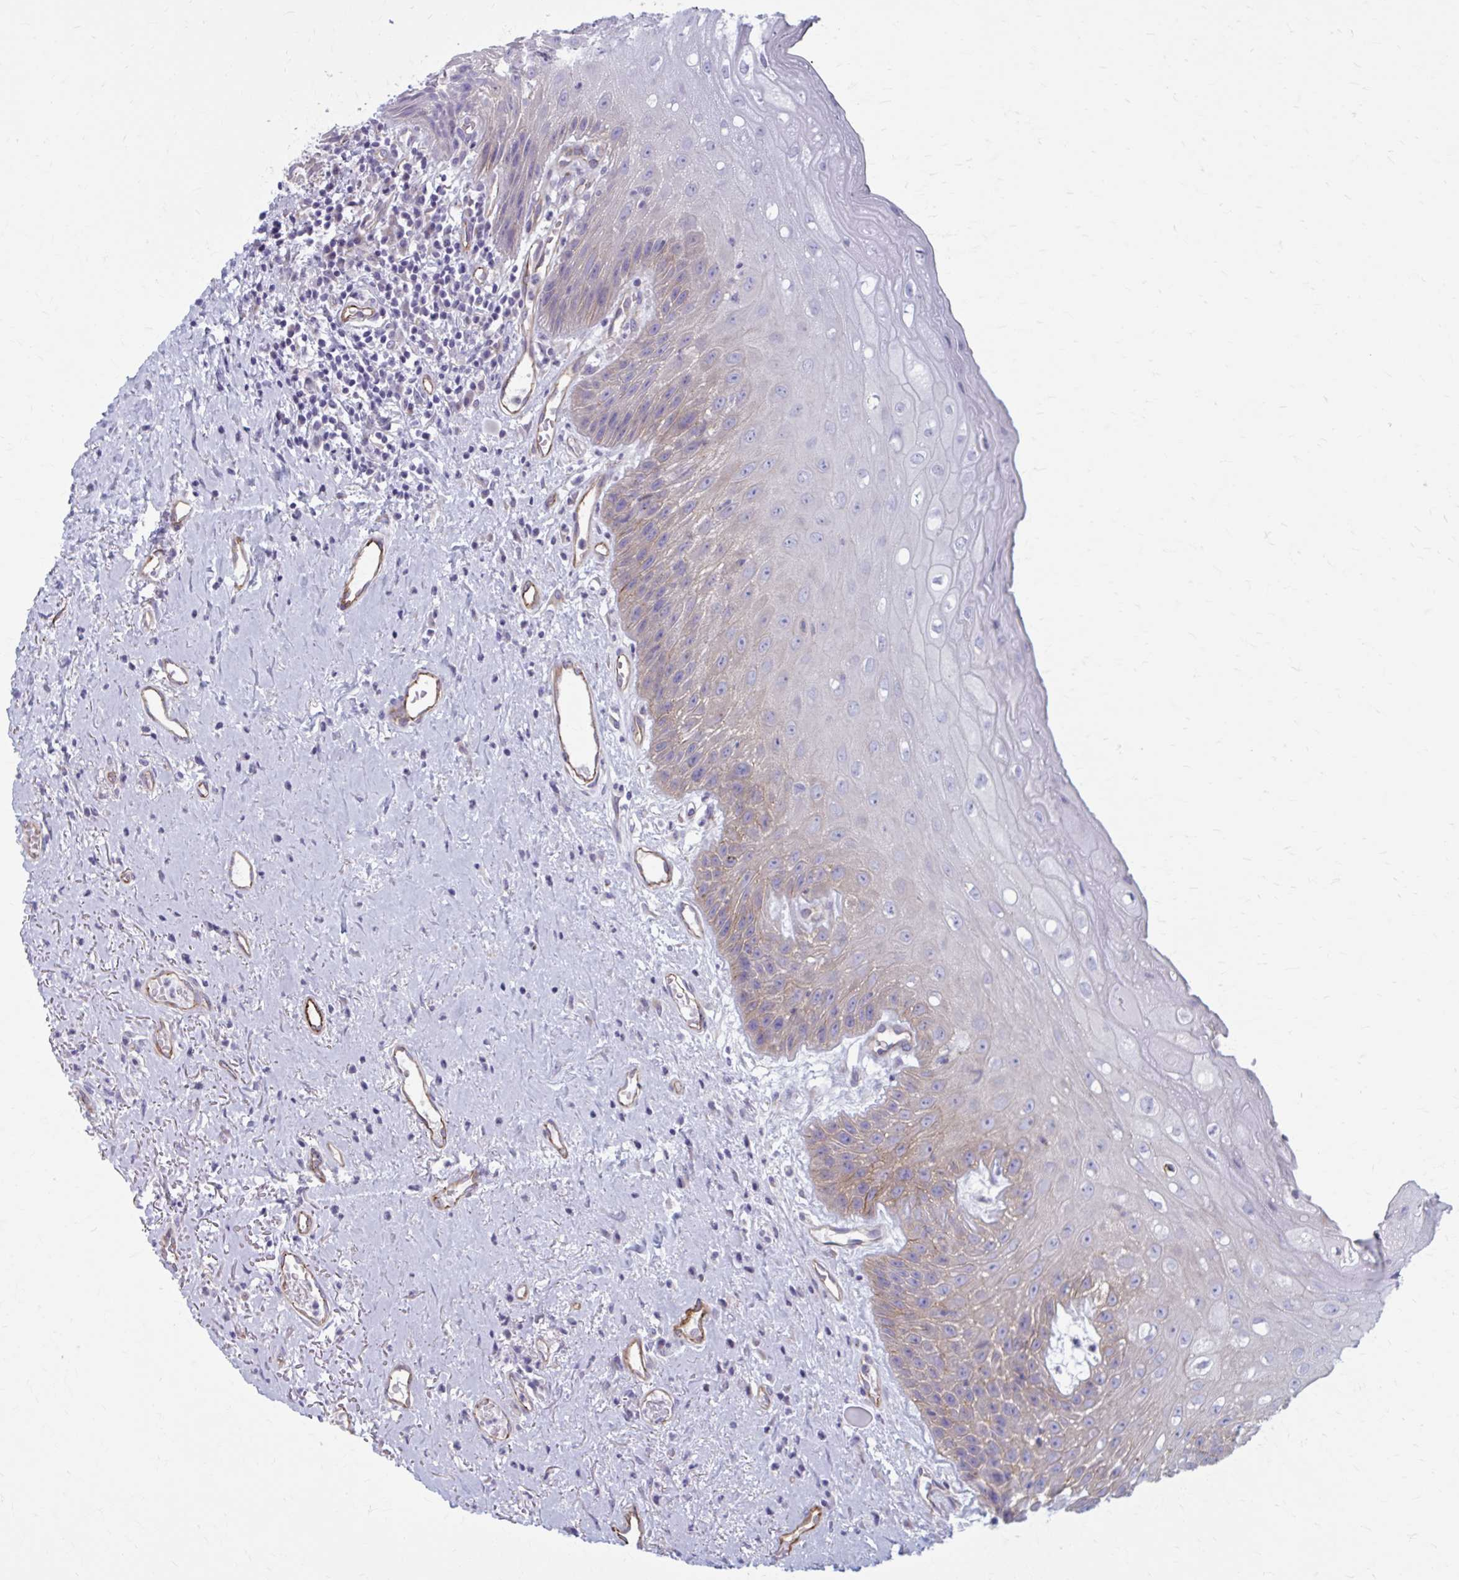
{"staining": {"intensity": "weak", "quantity": "25%-75%", "location": "cytoplasmic/membranous"}, "tissue": "oral mucosa", "cell_type": "Squamous epithelial cells", "image_type": "normal", "snomed": [{"axis": "morphology", "description": "Normal tissue, NOS"}, {"axis": "morphology", "description": "Squamous cell carcinoma, NOS"}, {"axis": "topography", "description": "Oral tissue"}, {"axis": "topography", "description": "Peripheral nerve tissue"}, {"axis": "topography", "description": "Head-Neck"}], "caption": "An image of human oral mucosa stained for a protein shows weak cytoplasmic/membranous brown staining in squamous epithelial cells. (DAB IHC with brightfield microscopy, high magnification).", "gene": "ZDHHC7", "patient": {"sex": "female", "age": 59}}